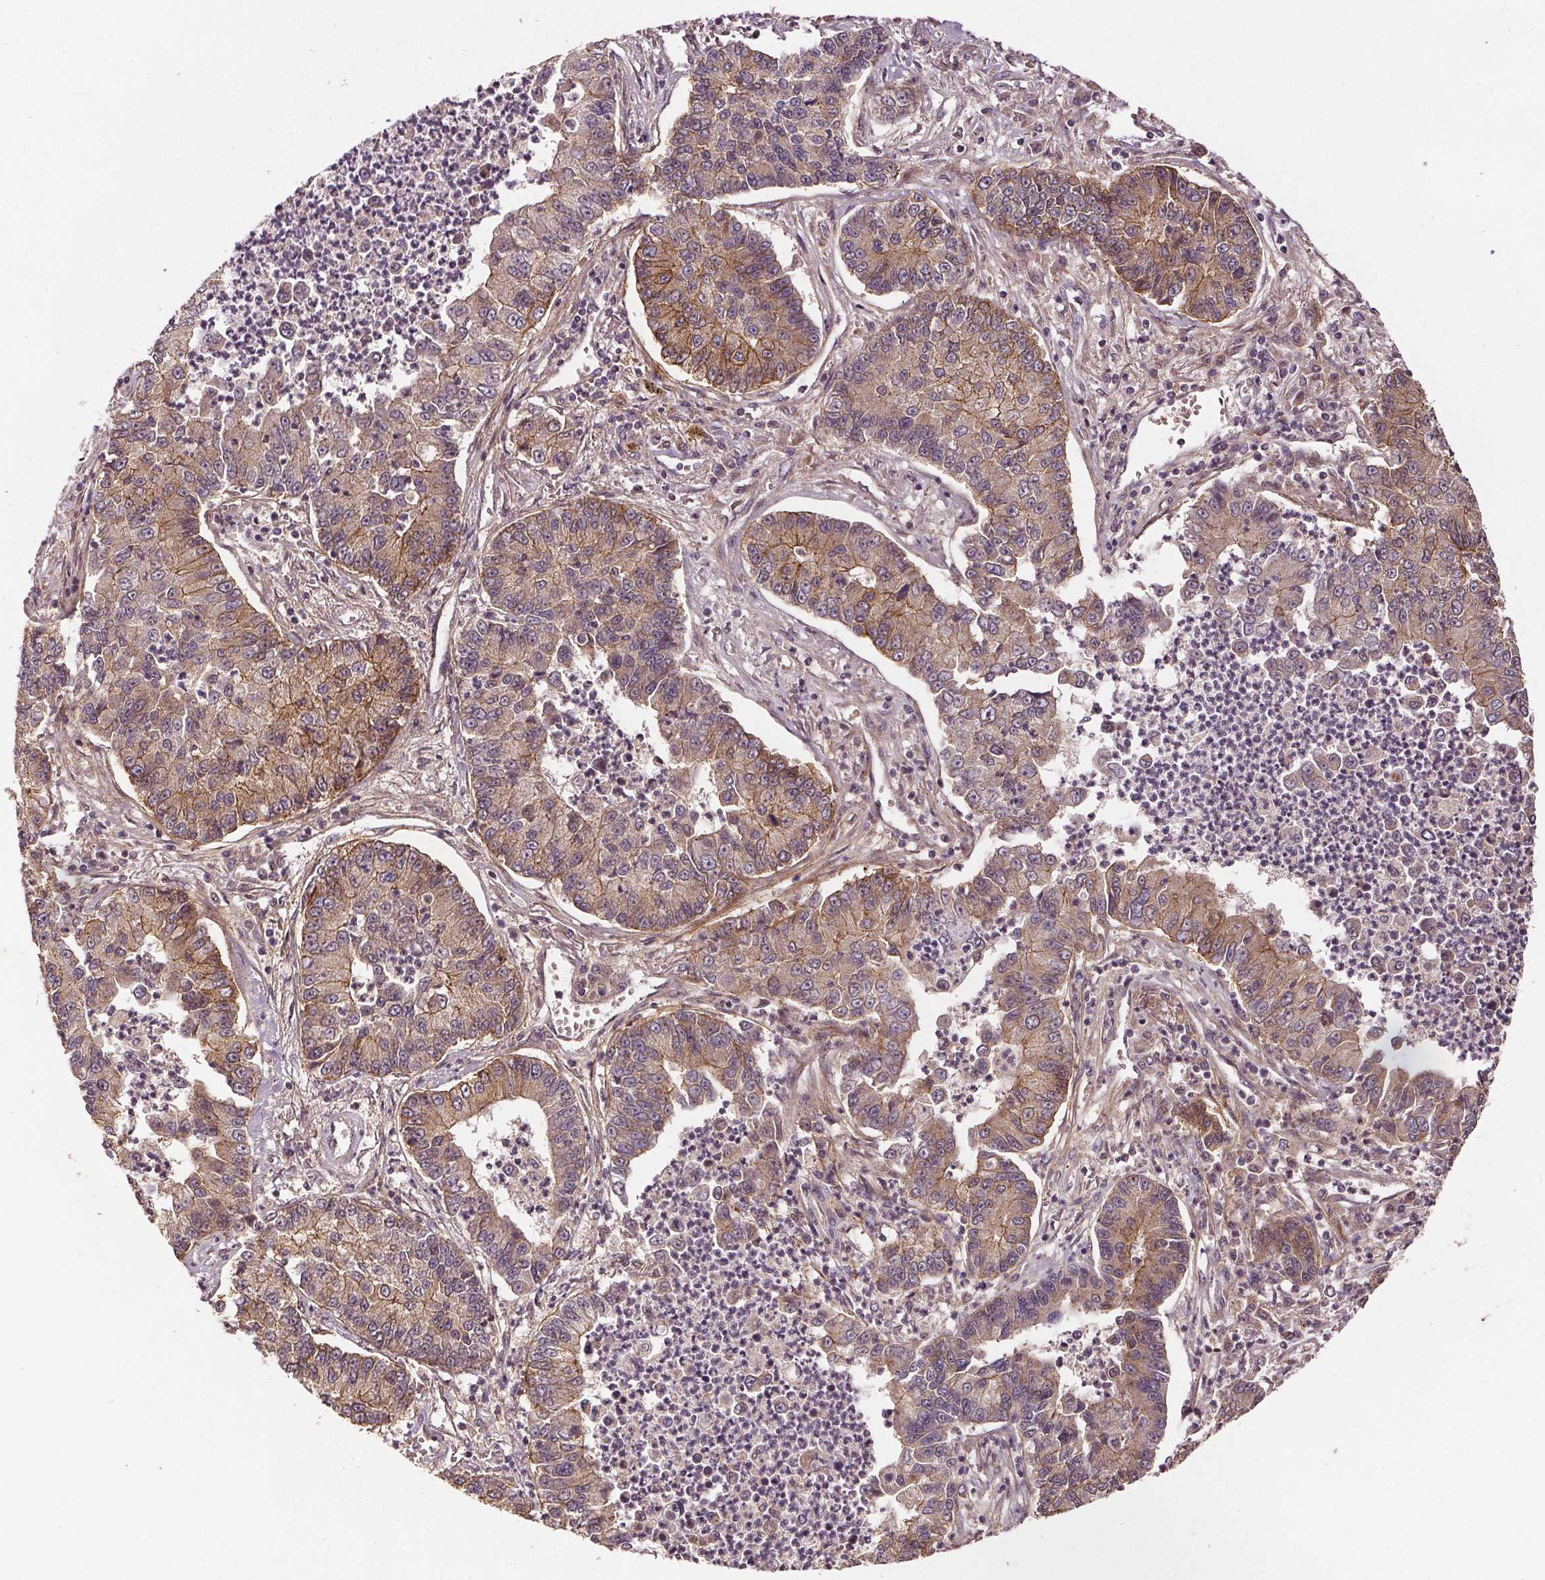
{"staining": {"intensity": "moderate", "quantity": "25%-75%", "location": "cytoplasmic/membranous"}, "tissue": "lung cancer", "cell_type": "Tumor cells", "image_type": "cancer", "snomed": [{"axis": "morphology", "description": "Adenocarcinoma, NOS"}, {"axis": "topography", "description": "Lung"}], "caption": "This photomicrograph reveals lung cancer stained with IHC to label a protein in brown. The cytoplasmic/membranous of tumor cells show moderate positivity for the protein. Nuclei are counter-stained blue.", "gene": "EPHB3", "patient": {"sex": "female", "age": 57}}